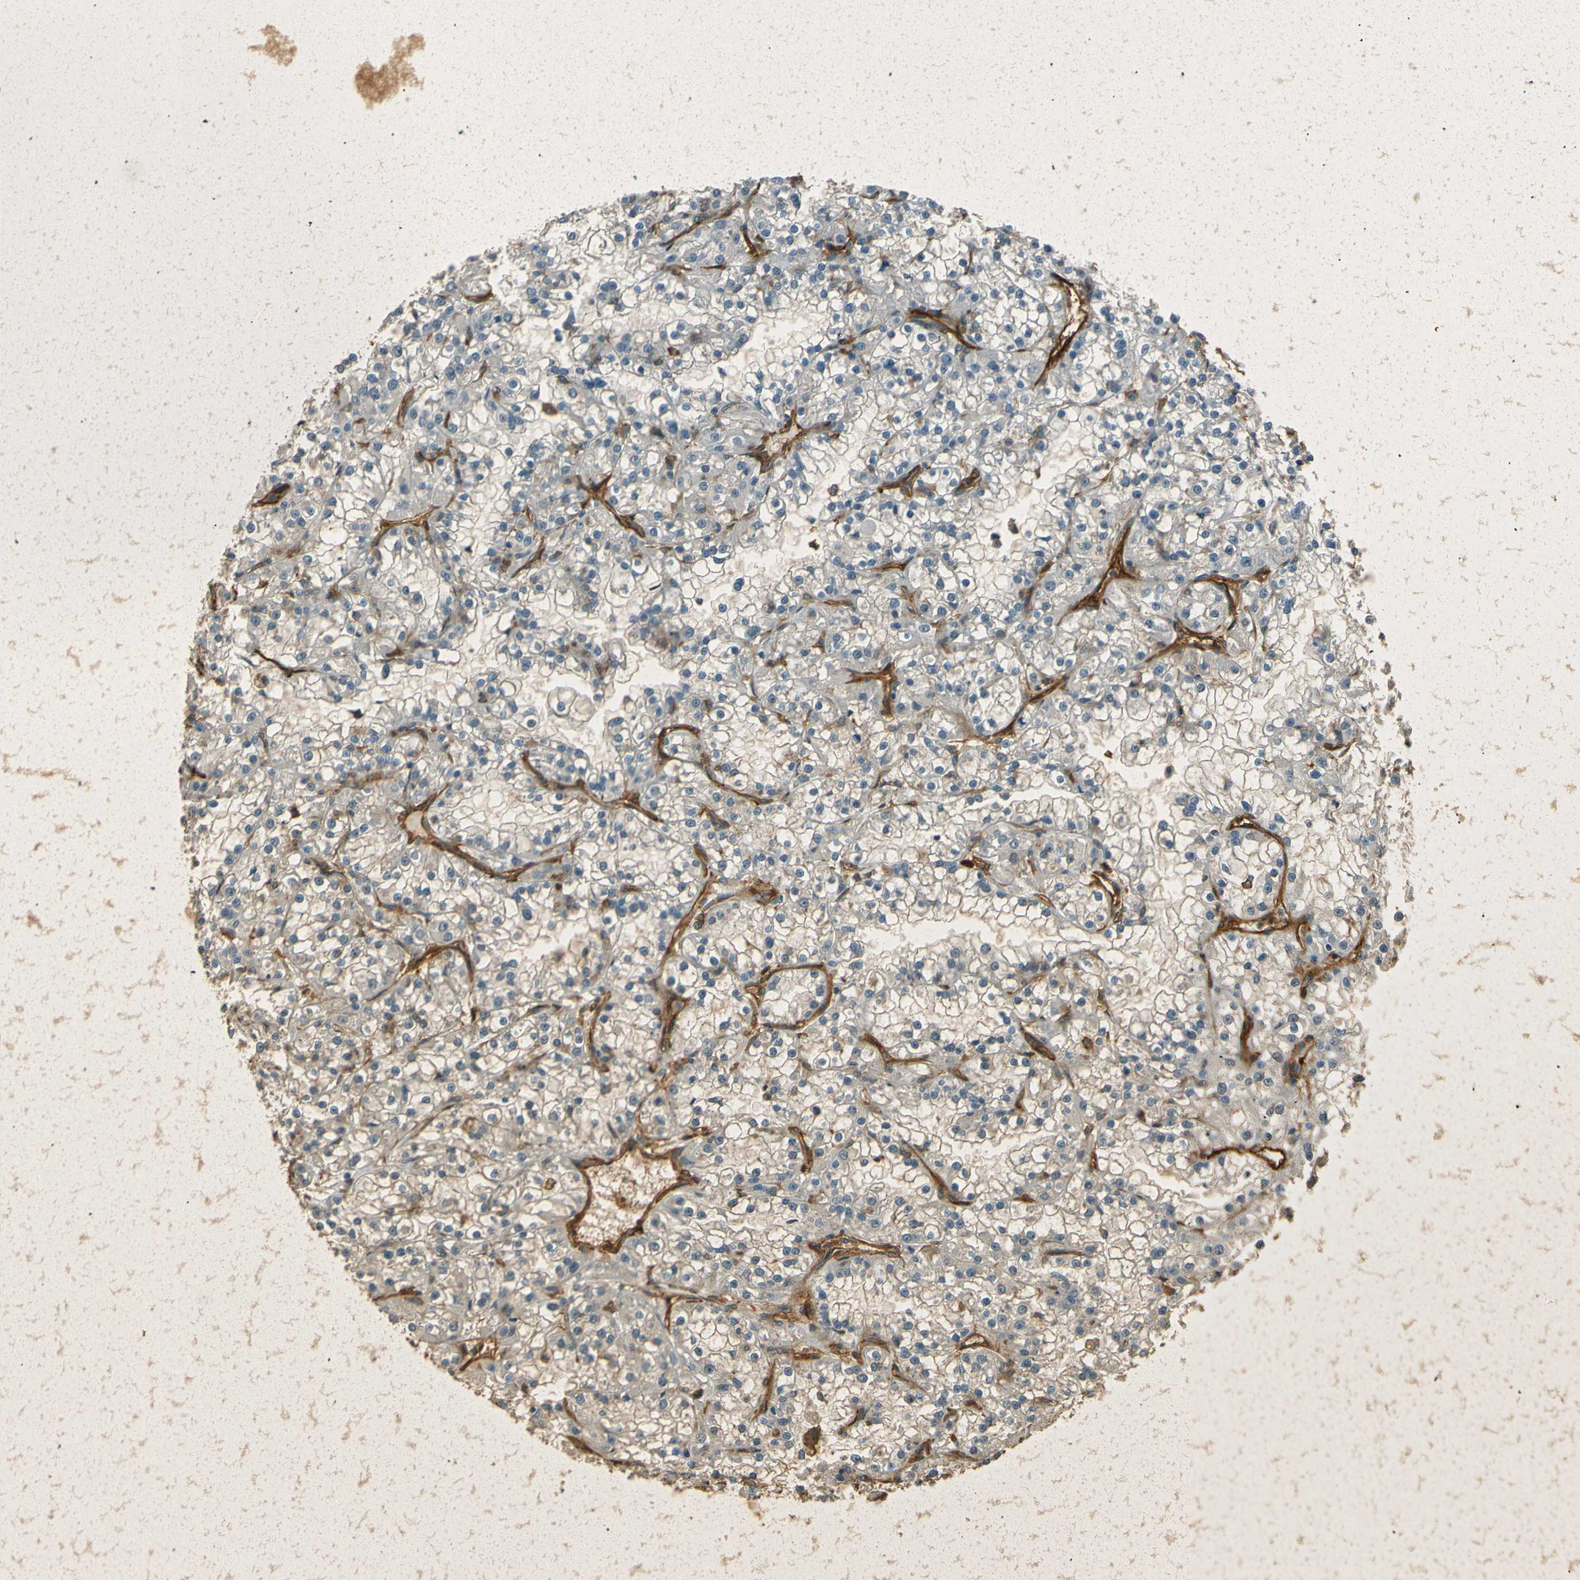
{"staining": {"intensity": "negative", "quantity": "none", "location": "none"}, "tissue": "renal cancer", "cell_type": "Tumor cells", "image_type": "cancer", "snomed": [{"axis": "morphology", "description": "Adenocarcinoma, NOS"}, {"axis": "topography", "description": "Kidney"}], "caption": "Immunohistochemistry photomicrograph of neoplastic tissue: renal cancer stained with DAB (3,3'-diaminobenzidine) demonstrates no significant protein positivity in tumor cells. (Brightfield microscopy of DAB (3,3'-diaminobenzidine) immunohistochemistry (IHC) at high magnification).", "gene": "ENTPD1", "patient": {"sex": "female", "age": 52}}